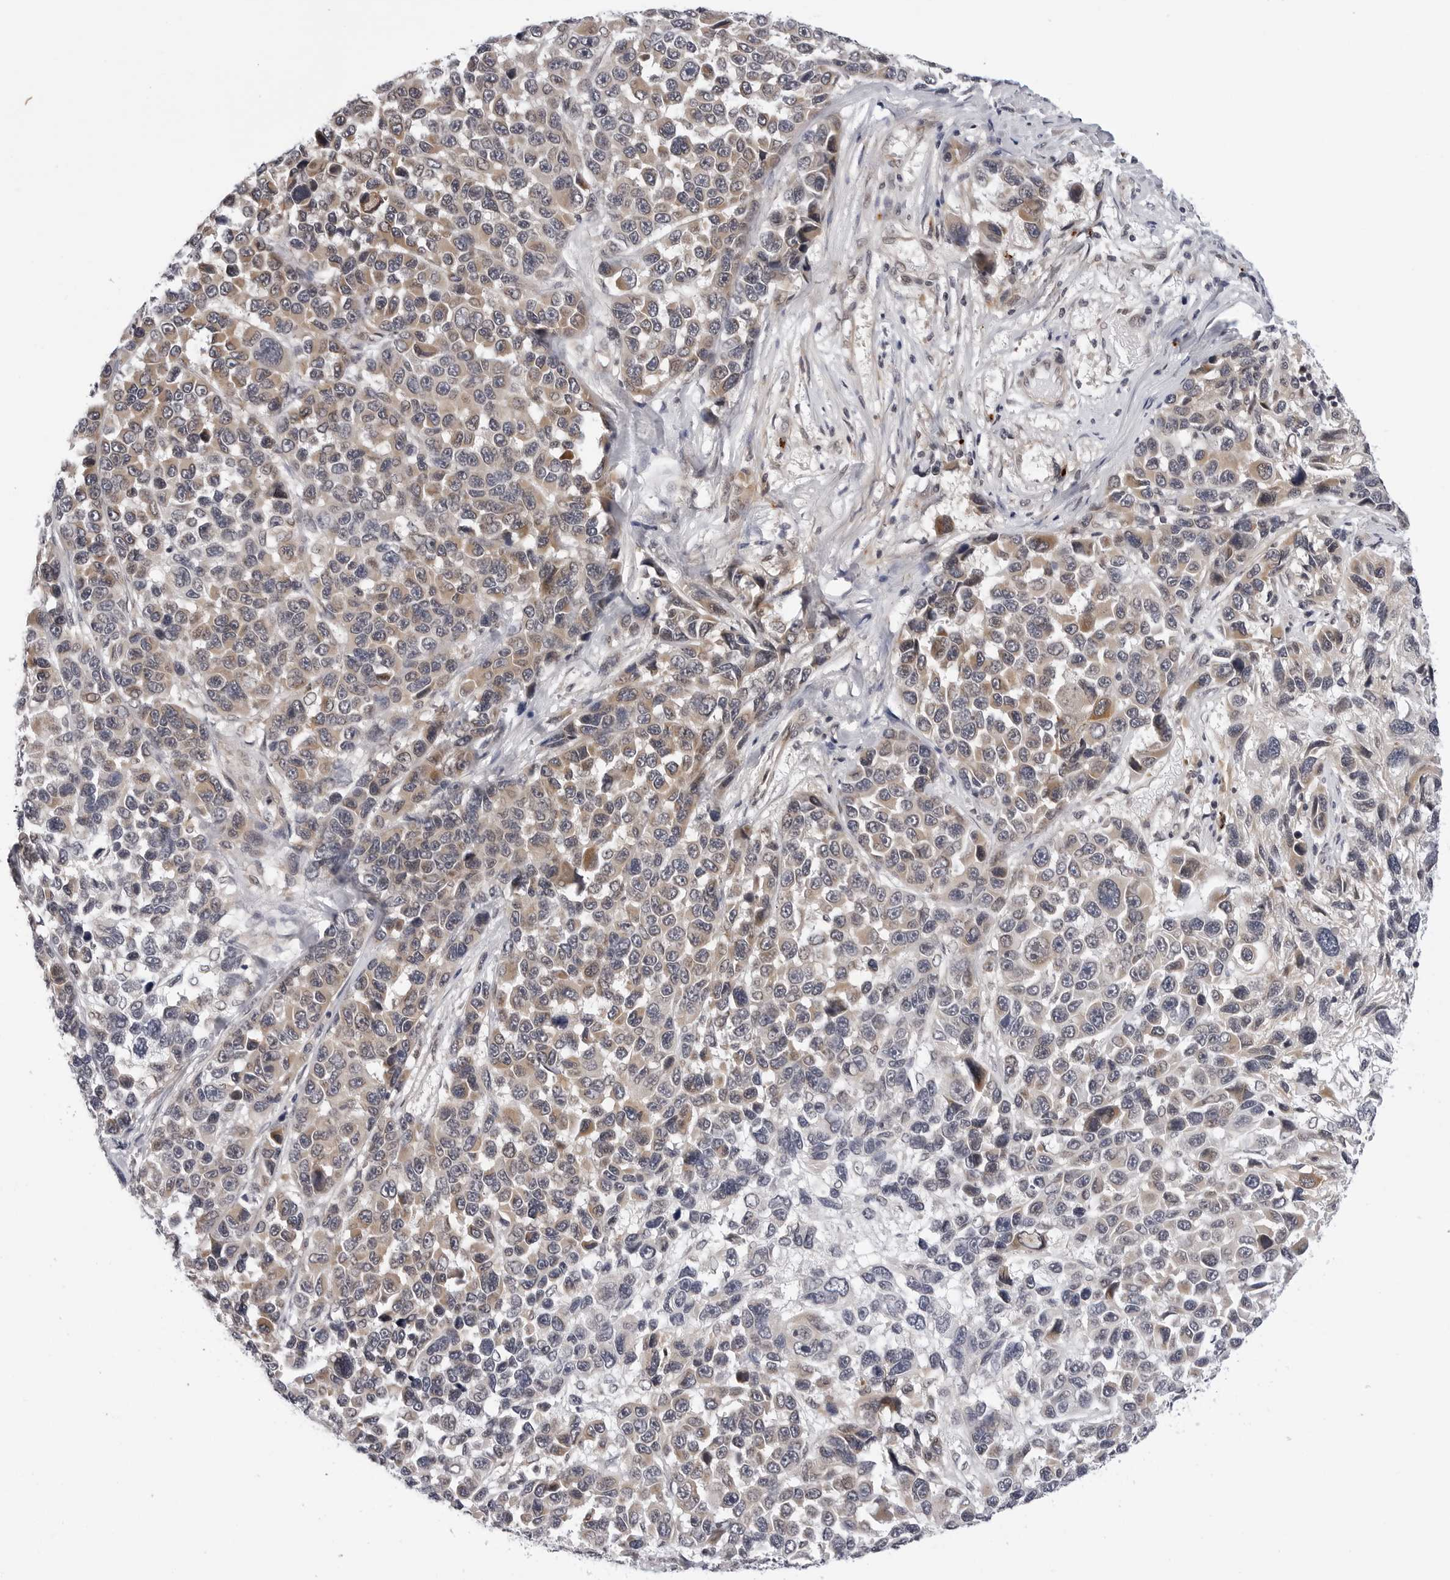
{"staining": {"intensity": "weak", "quantity": ">75%", "location": "cytoplasmic/membranous"}, "tissue": "melanoma", "cell_type": "Tumor cells", "image_type": "cancer", "snomed": [{"axis": "morphology", "description": "Malignant melanoma, NOS"}, {"axis": "topography", "description": "Skin"}], "caption": "There is low levels of weak cytoplasmic/membranous expression in tumor cells of malignant melanoma, as demonstrated by immunohistochemical staining (brown color).", "gene": "KIAA1614", "patient": {"sex": "male", "age": 53}}